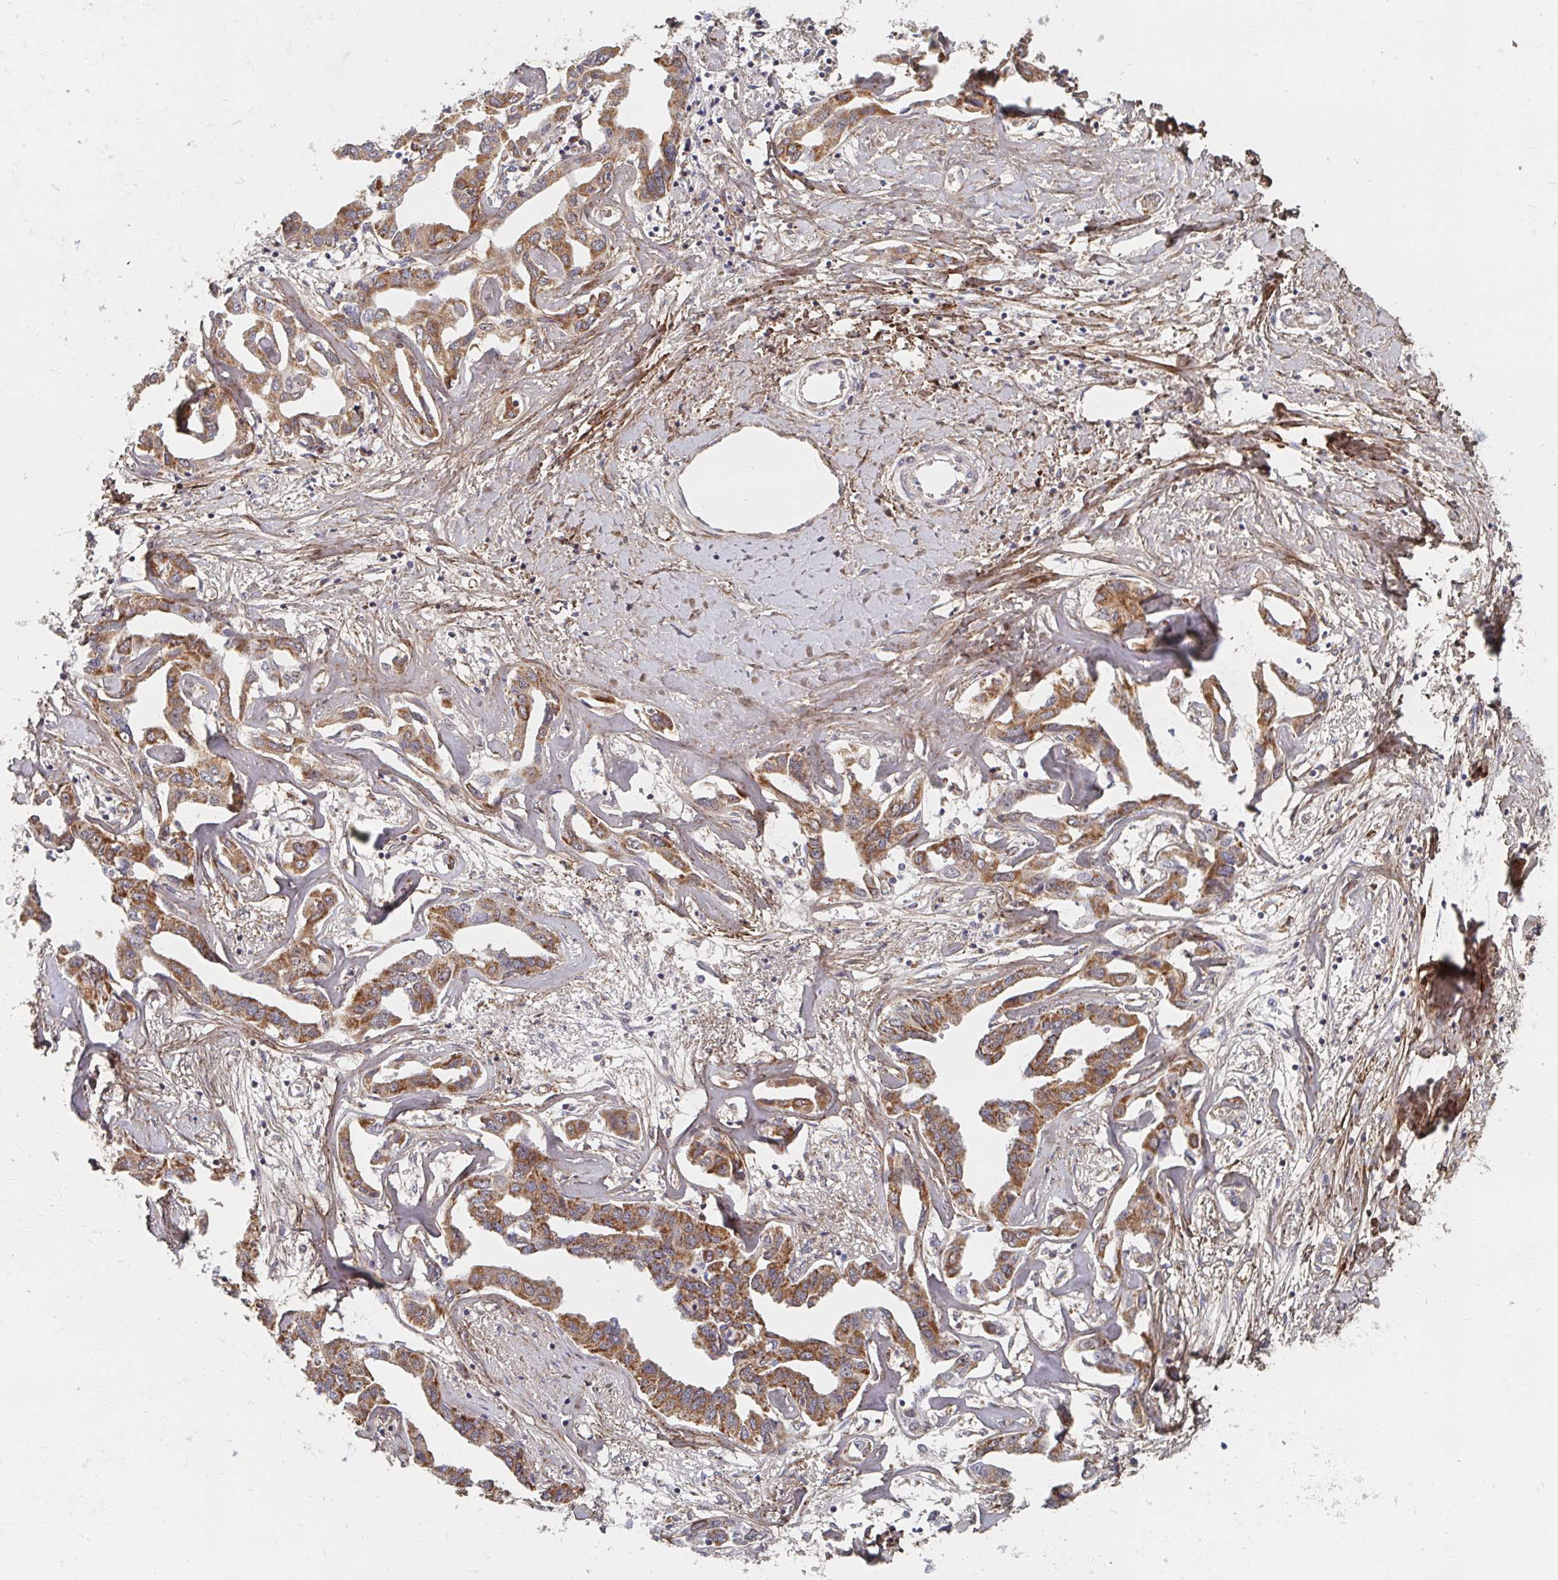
{"staining": {"intensity": "moderate", "quantity": ">75%", "location": "cytoplasmic/membranous"}, "tissue": "liver cancer", "cell_type": "Tumor cells", "image_type": "cancer", "snomed": [{"axis": "morphology", "description": "Cholangiocarcinoma"}, {"axis": "topography", "description": "Liver"}], "caption": "Cholangiocarcinoma (liver) stained with DAB (3,3'-diaminobenzidine) immunohistochemistry (IHC) displays medium levels of moderate cytoplasmic/membranous staining in about >75% of tumor cells. (DAB IHC, brown staining for protein, blue staining for nuclei).", "gene": "MAVS", "patient": {"sex": "male", "age": 59}}